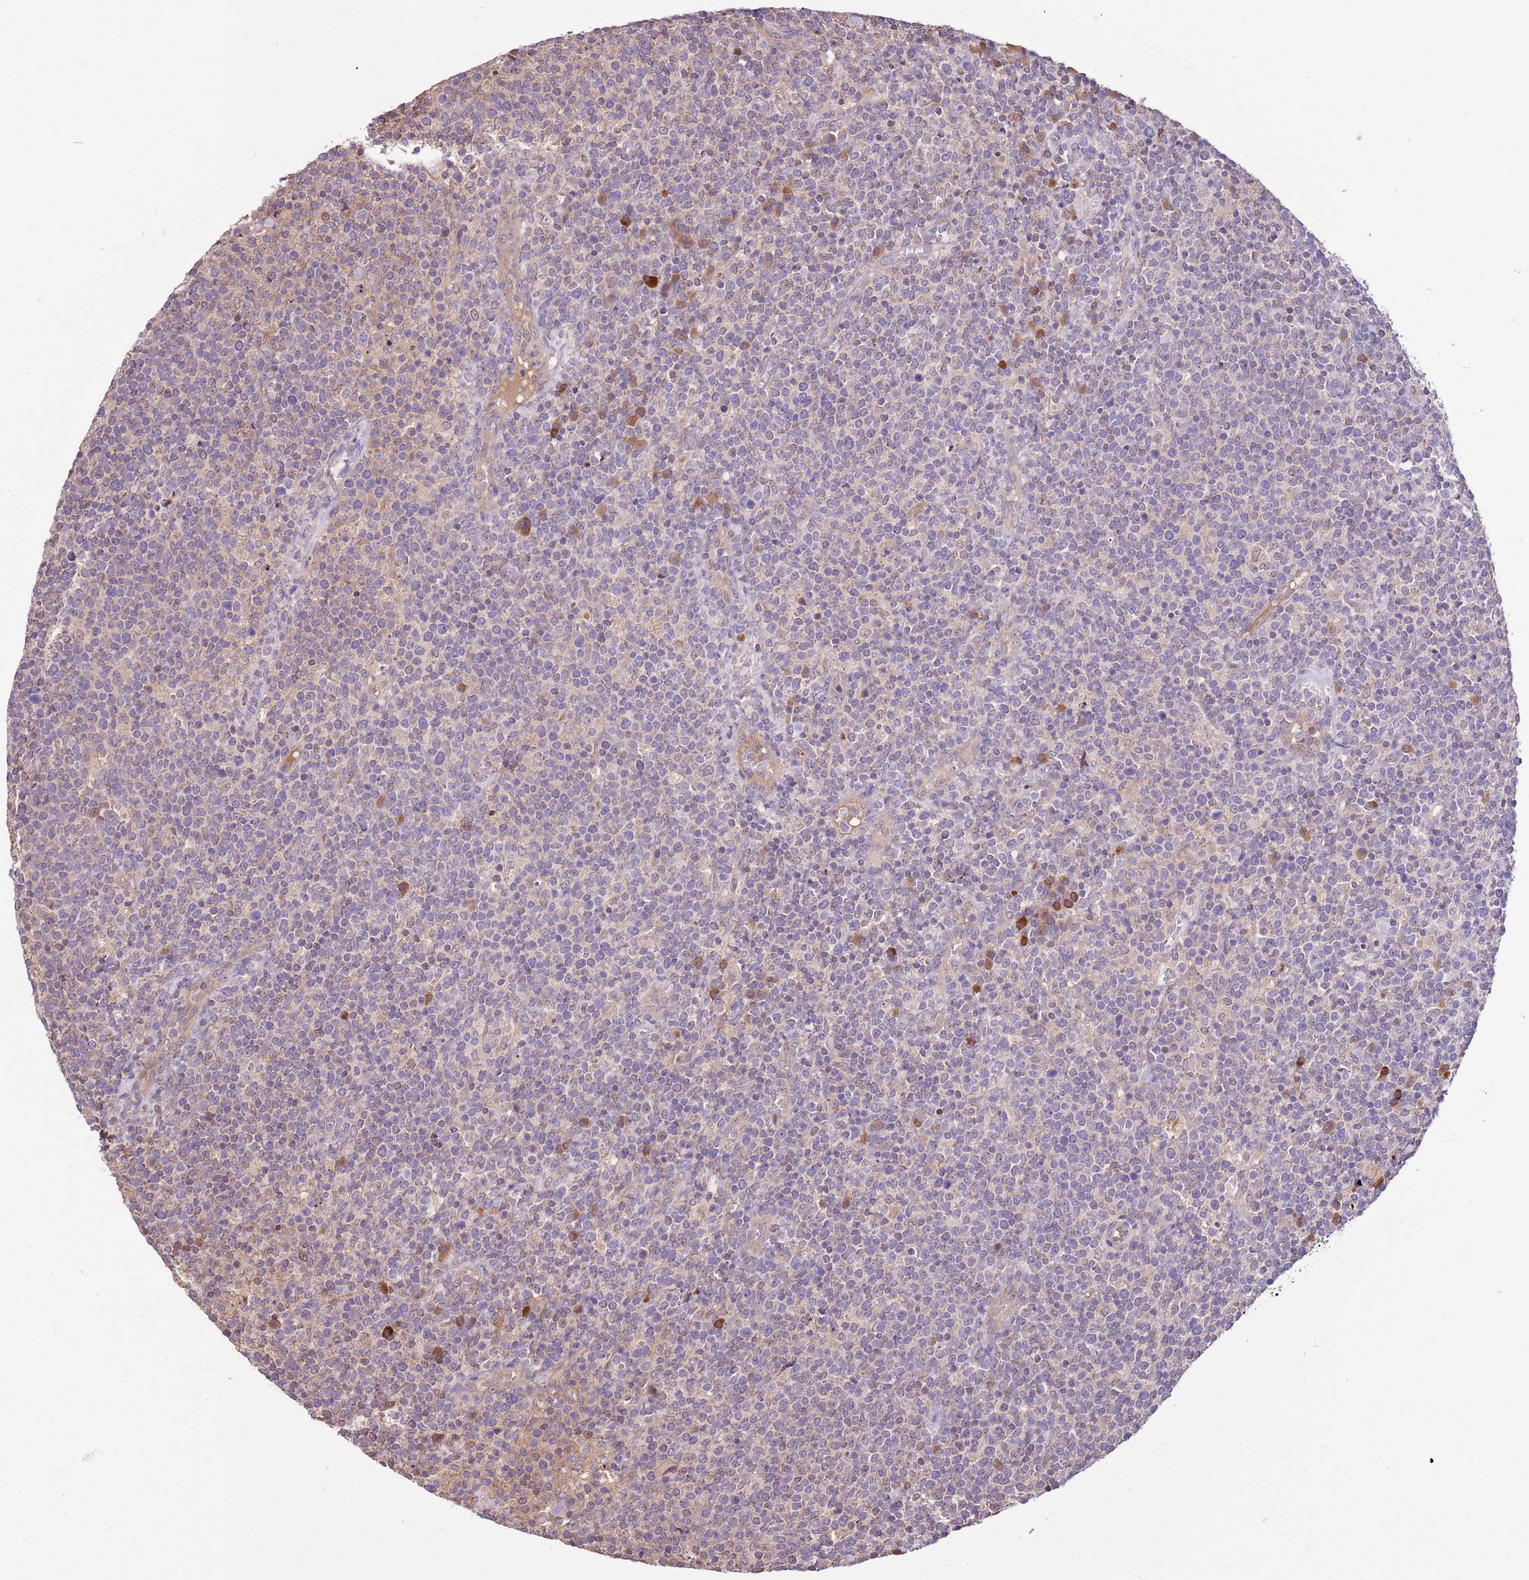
{"staining": {"intensity": "negative", "quantity": "none", "location": "none"}, "tissue": "lymphoma", "cell_type": "Tumor cells", "image_type": "cancer", "snomed": [{"axis": "morphology", "description": "Malignant lymphoma, non-Hodgkin's type, High grade"}, {"axis": "topography", "description": "Lymph node"}], "caption": "IHC of human high-grade malignant lymphoma, non-Hodgkin's type displays no positivity in tumor cells.", "gene": "BBS5", "patient": {"sex": "male", "age": 61}}